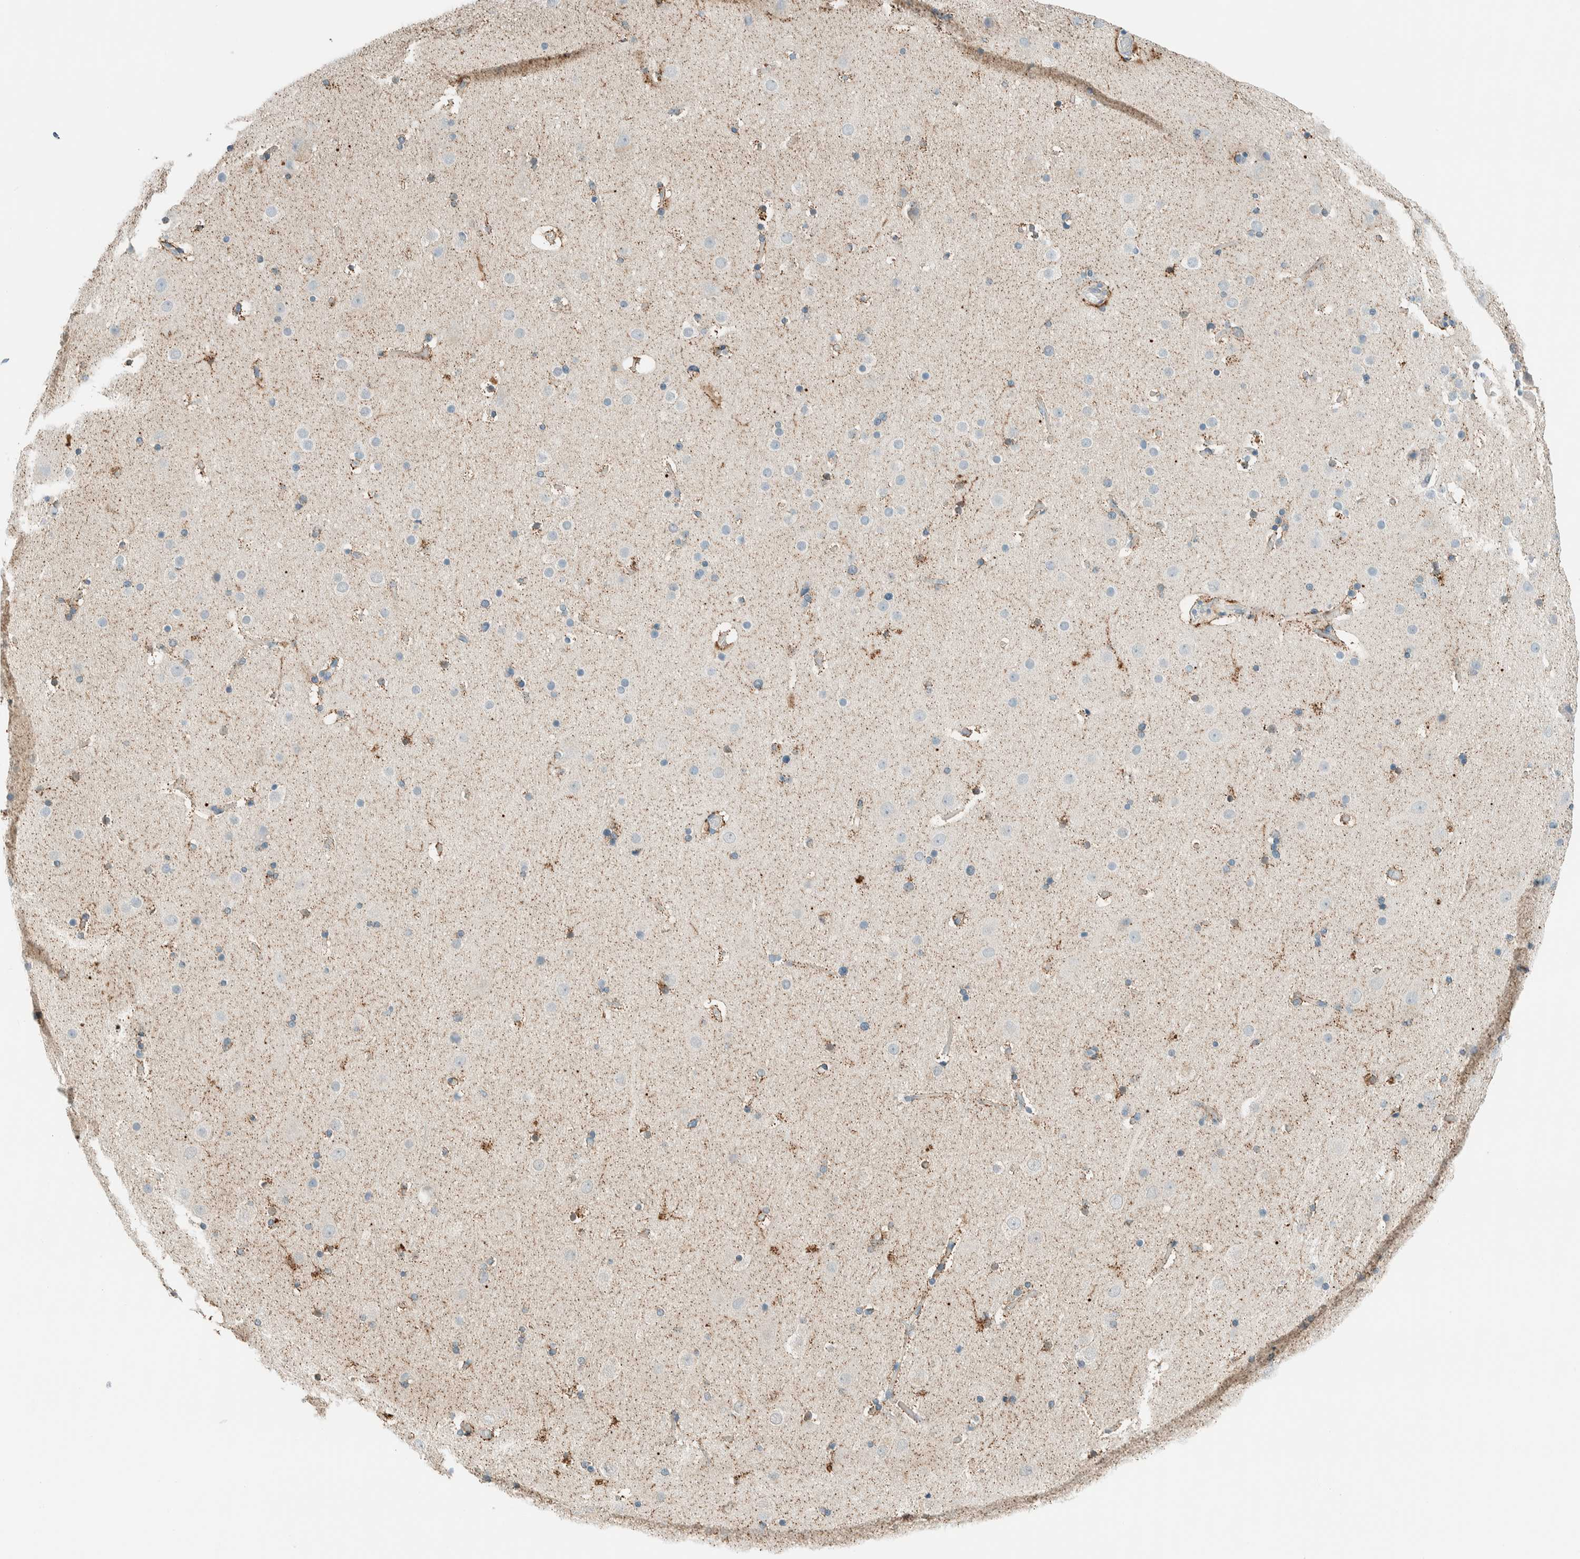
{"staining": {"intensity": "moderate", "quantity": "25%-75%", "location": "cytoplasmic/membranous"}, "tissue": "cerebral cortex", "cell_type": "Endothelial cells", "image_type": "normal", "snomed": [{"axis": "morphology", "description": "Normal tissue, NOS"}, {"axis": "topography", "description": "Cerebral cortex"}], "caption": "This is a photomicrograph of IHC staining of benign cerebral cortex, which shows moderate staining in the cytoplasmic/membranous of endothelial cells.", "gene": "ALDH7A1", "patient": {"sex": "male", "age": 57}}